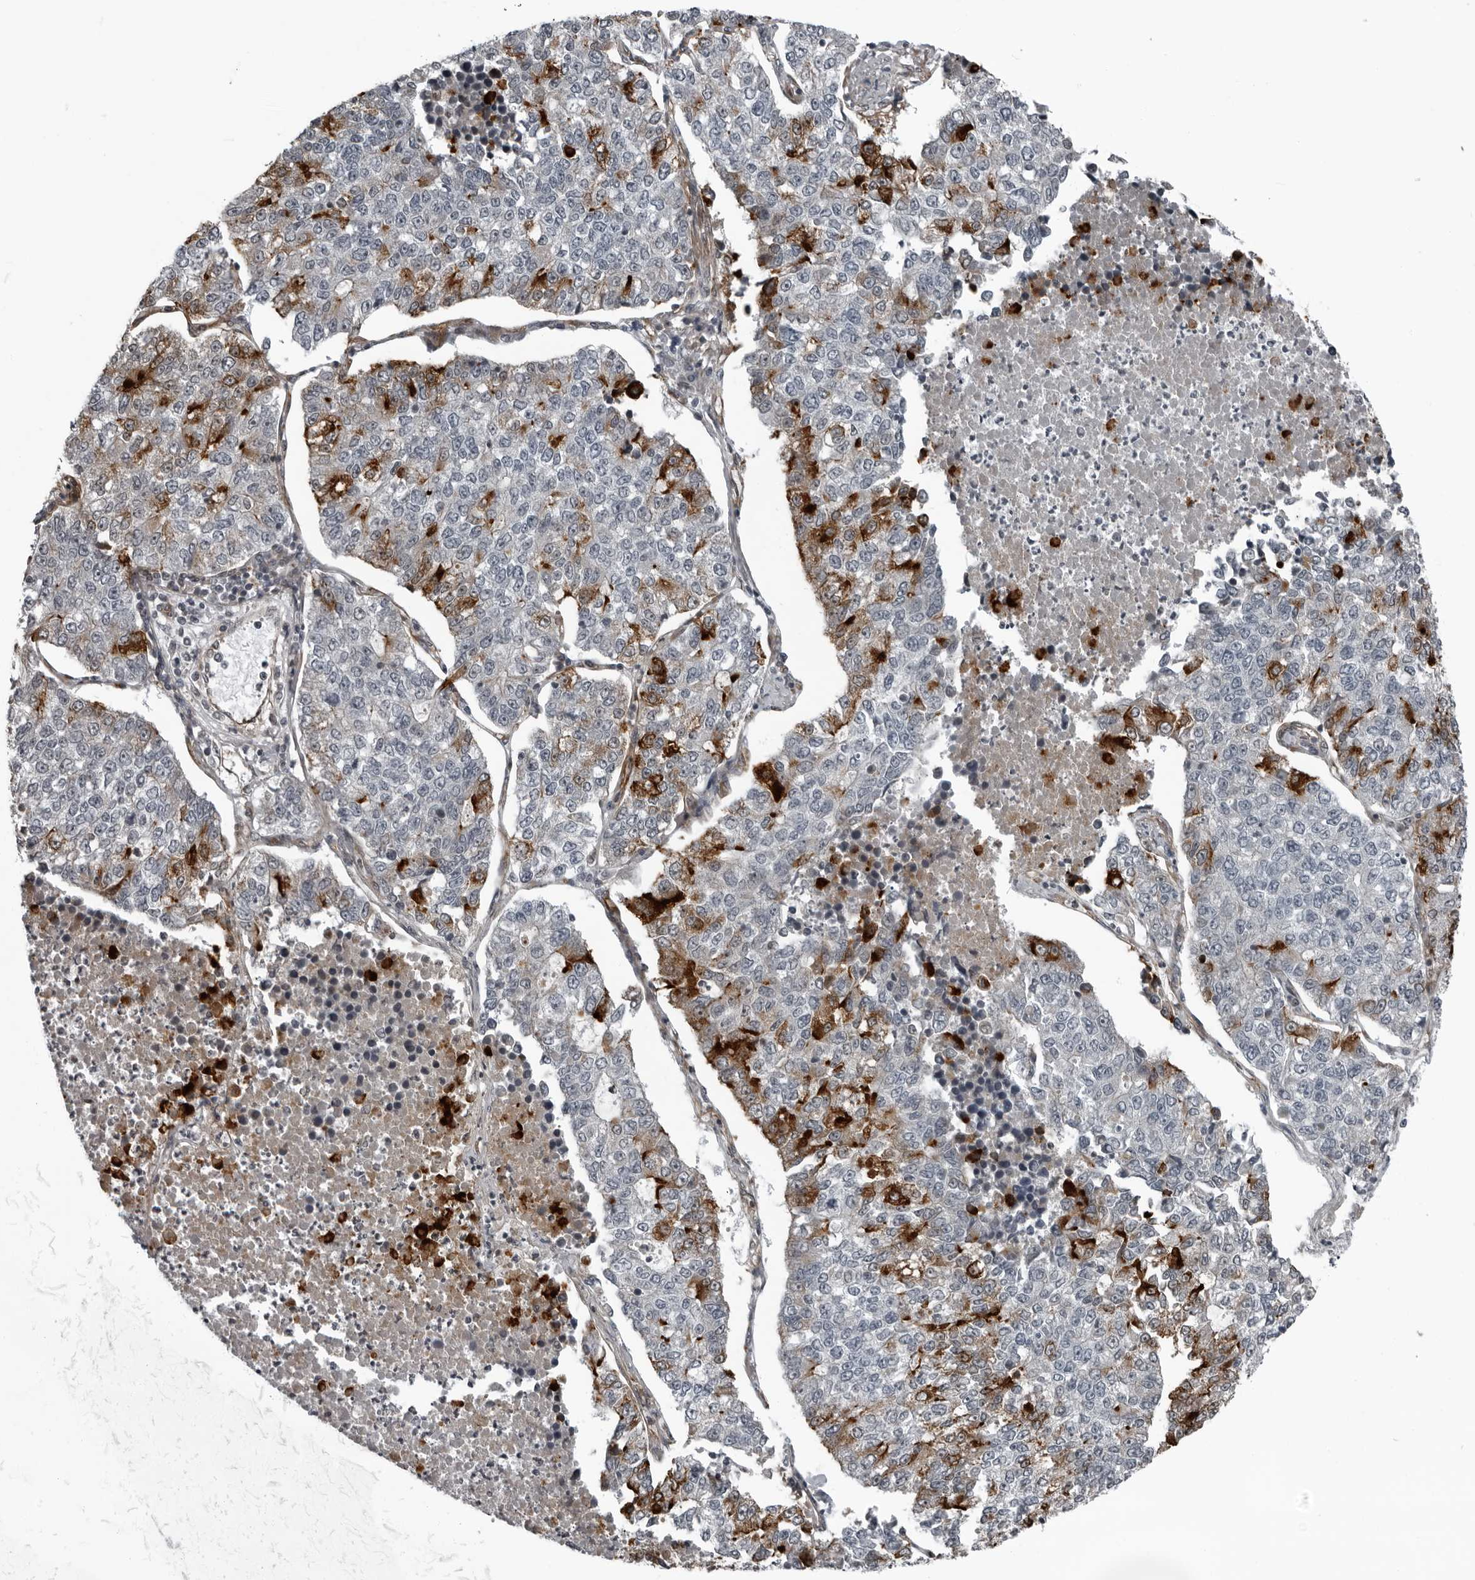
{"staining": {"intensity": "strong", "quantity": "<25%", "location": "cytoplasmic/membranous"}, "tissue": "lung cancer", "cell_type": "Tumor cells", "image_type": "cancer", "snomed": [{"axis": "morphology", "description": "Adenocarcinoma, NOS"}, {"axis": "topography", "description": "Lung"}], "caption": "Immunohistochemical staining of human lung adenocarcinoma displays strong cytoplasmic/membranous protein expression in about <25% of tumor cells.", "gene": "FAM102B", "patient": {"sex": "male", "age": 49}}